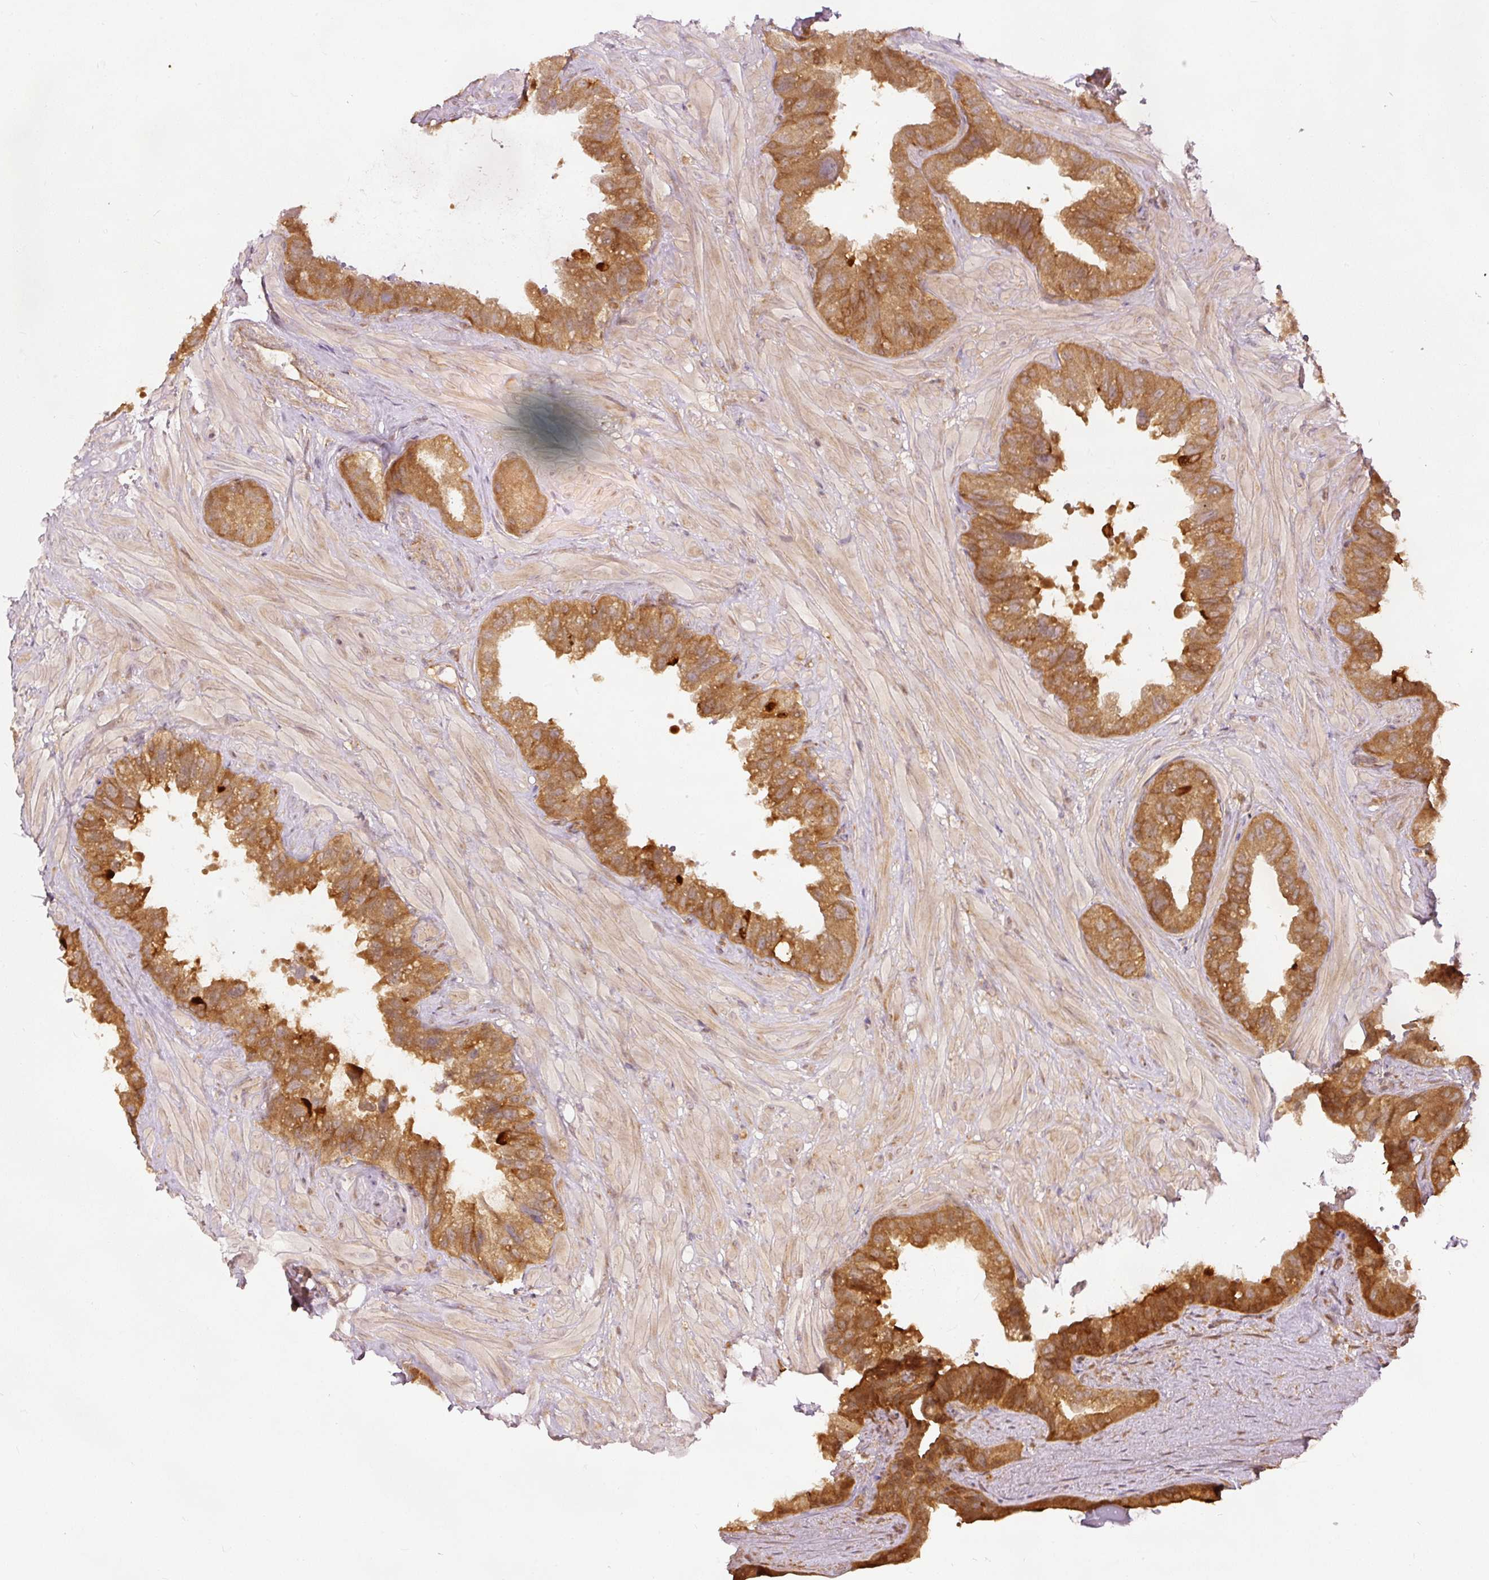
{"staining": {"intensity": "moderate", "quantity": "25%-75%", "location": "cytoplasmic/membranous"}, "tissue": "seminal vesicle", "cell_type": "Glandular cells", "image_type": "normal", "snomed": [{"axis": "morphology", "description": "Normal tissue, NOS"}, {"axis": "topography", "description": "Seminal veicle"}, {"axis": "topography", "description": "Peripheral nerve tissue"}], "caption": "This image reveals benign seminal vesicle stained with immunohistochemistry to label a protein in brown. The cytoplasmic/membranous of glandular cells show moderate positivity for the protein. Nuclei are counter-stained blue.", "gene": "EIF3B", "patient": {"sex": "male", "age": 76}}